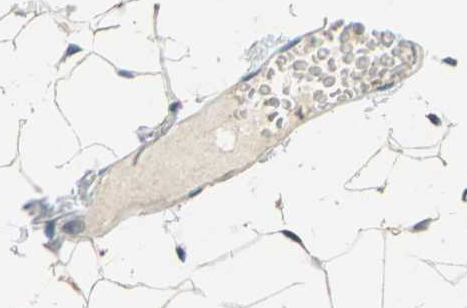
{"staining": {"intensity": "negative", "quantity": "none", "location": "none"}, "tissue": "adipose tissue", "cell_type": "Adipocytes", "image_type": "normal", "snomed": [{"axis": "morphology", "description": "Normal tissue, NOS"}, {"axis": "topography", "description": "Breast"}, {"axis": "topography", "description": "Soft tissue"}], "caption": "IHC image of unremarkable adipose tissue: adipose tissue stained with DAB (3,3'-diaminobenzidine) exhibits no significant protein positivity in adipocytes.", "gene": "RASD2", "patient": {"sex": "female", "age": 25}}